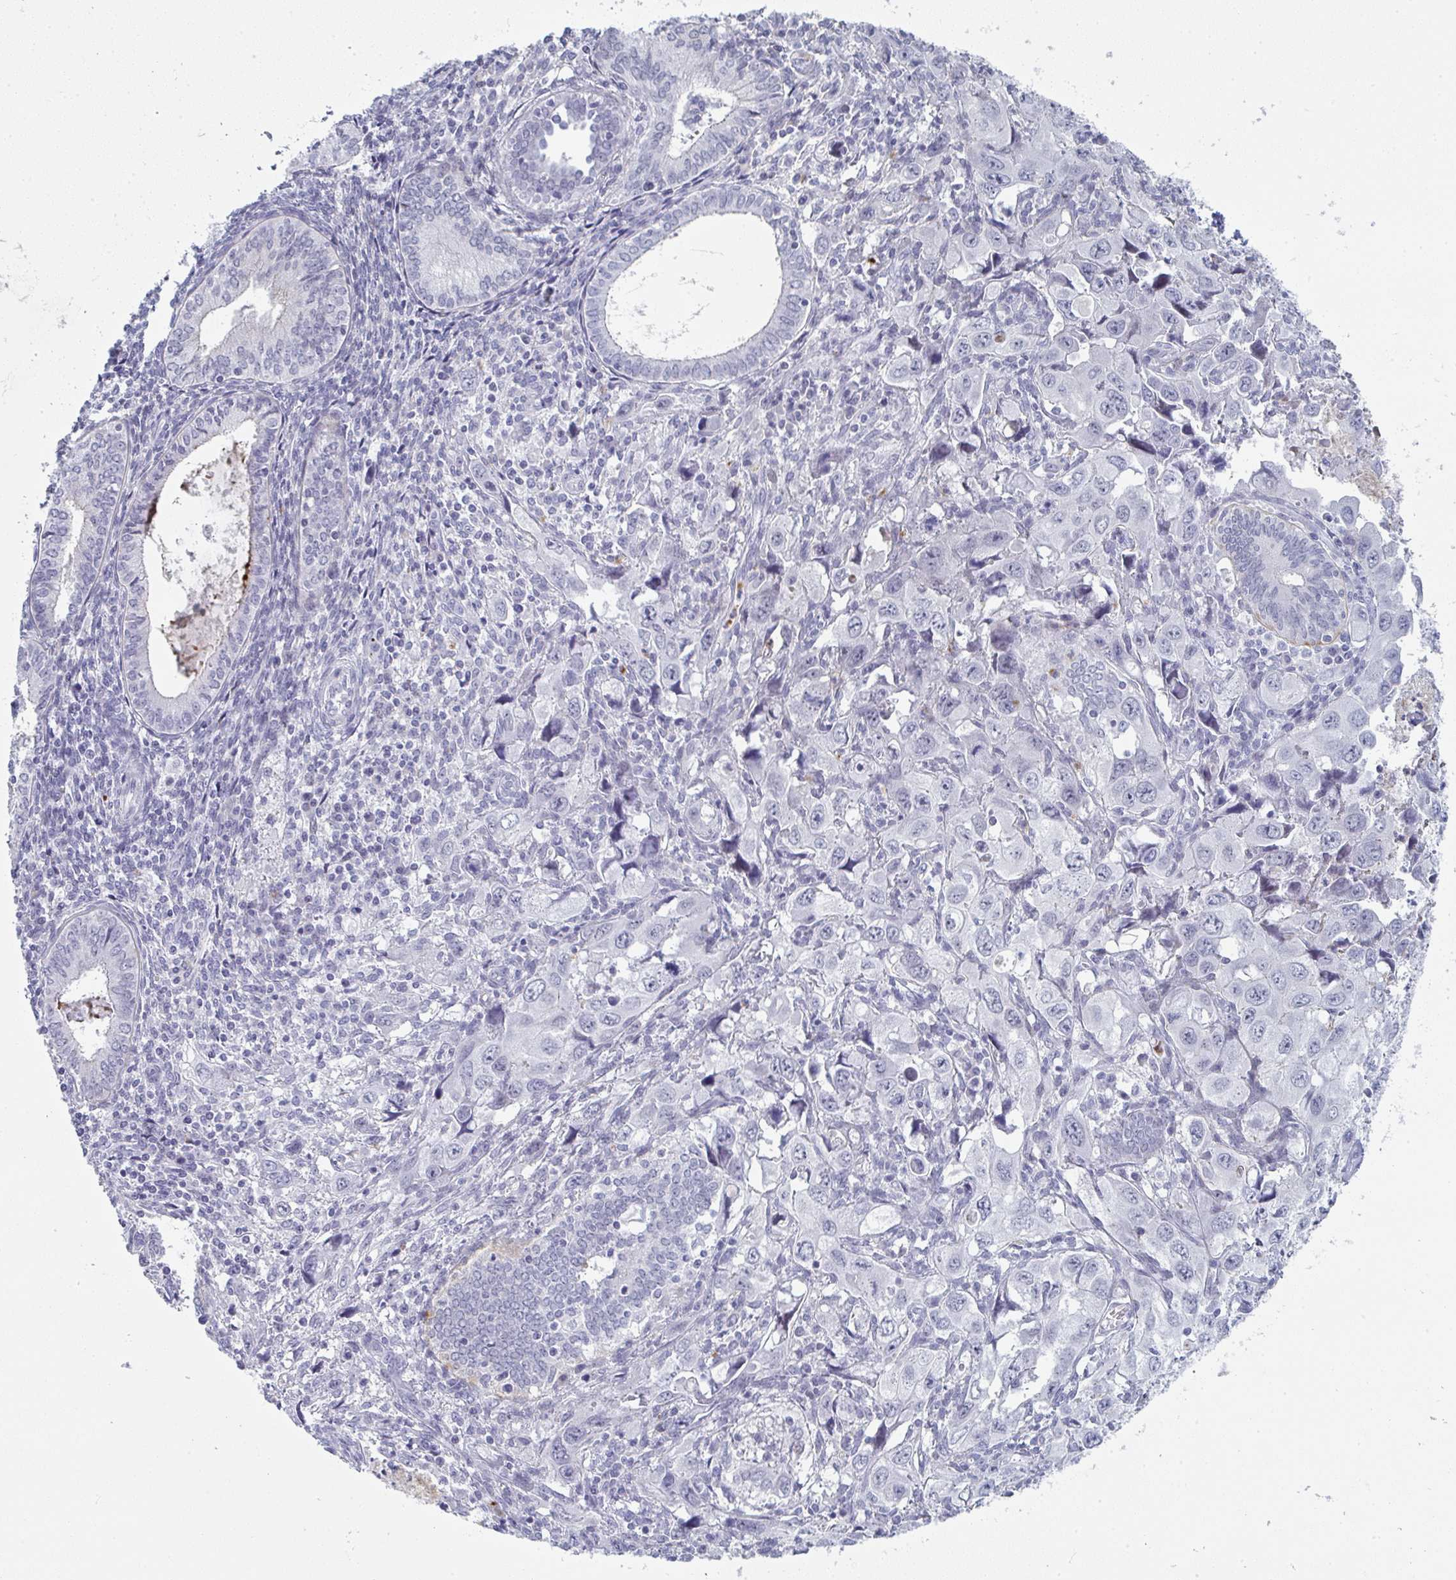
{"staining": {"intensity": "negative", "quantity": "none", "location": "none"}, "tissue": "endometrial cancer", "cell_type": "Tumor cells", "image_type": "cancer", "snomed": [{"axis": "morphology", "description": "Adenocarcinoma, NOS"}, {"axis": "topography", "description": "Uterus"}], "caption": "The histopathology image shows no significant staining in tumor cells of endometrial adenocarcinoma.", "gene": "A1CF", "patient": {"sex": "female", "age": 62}}